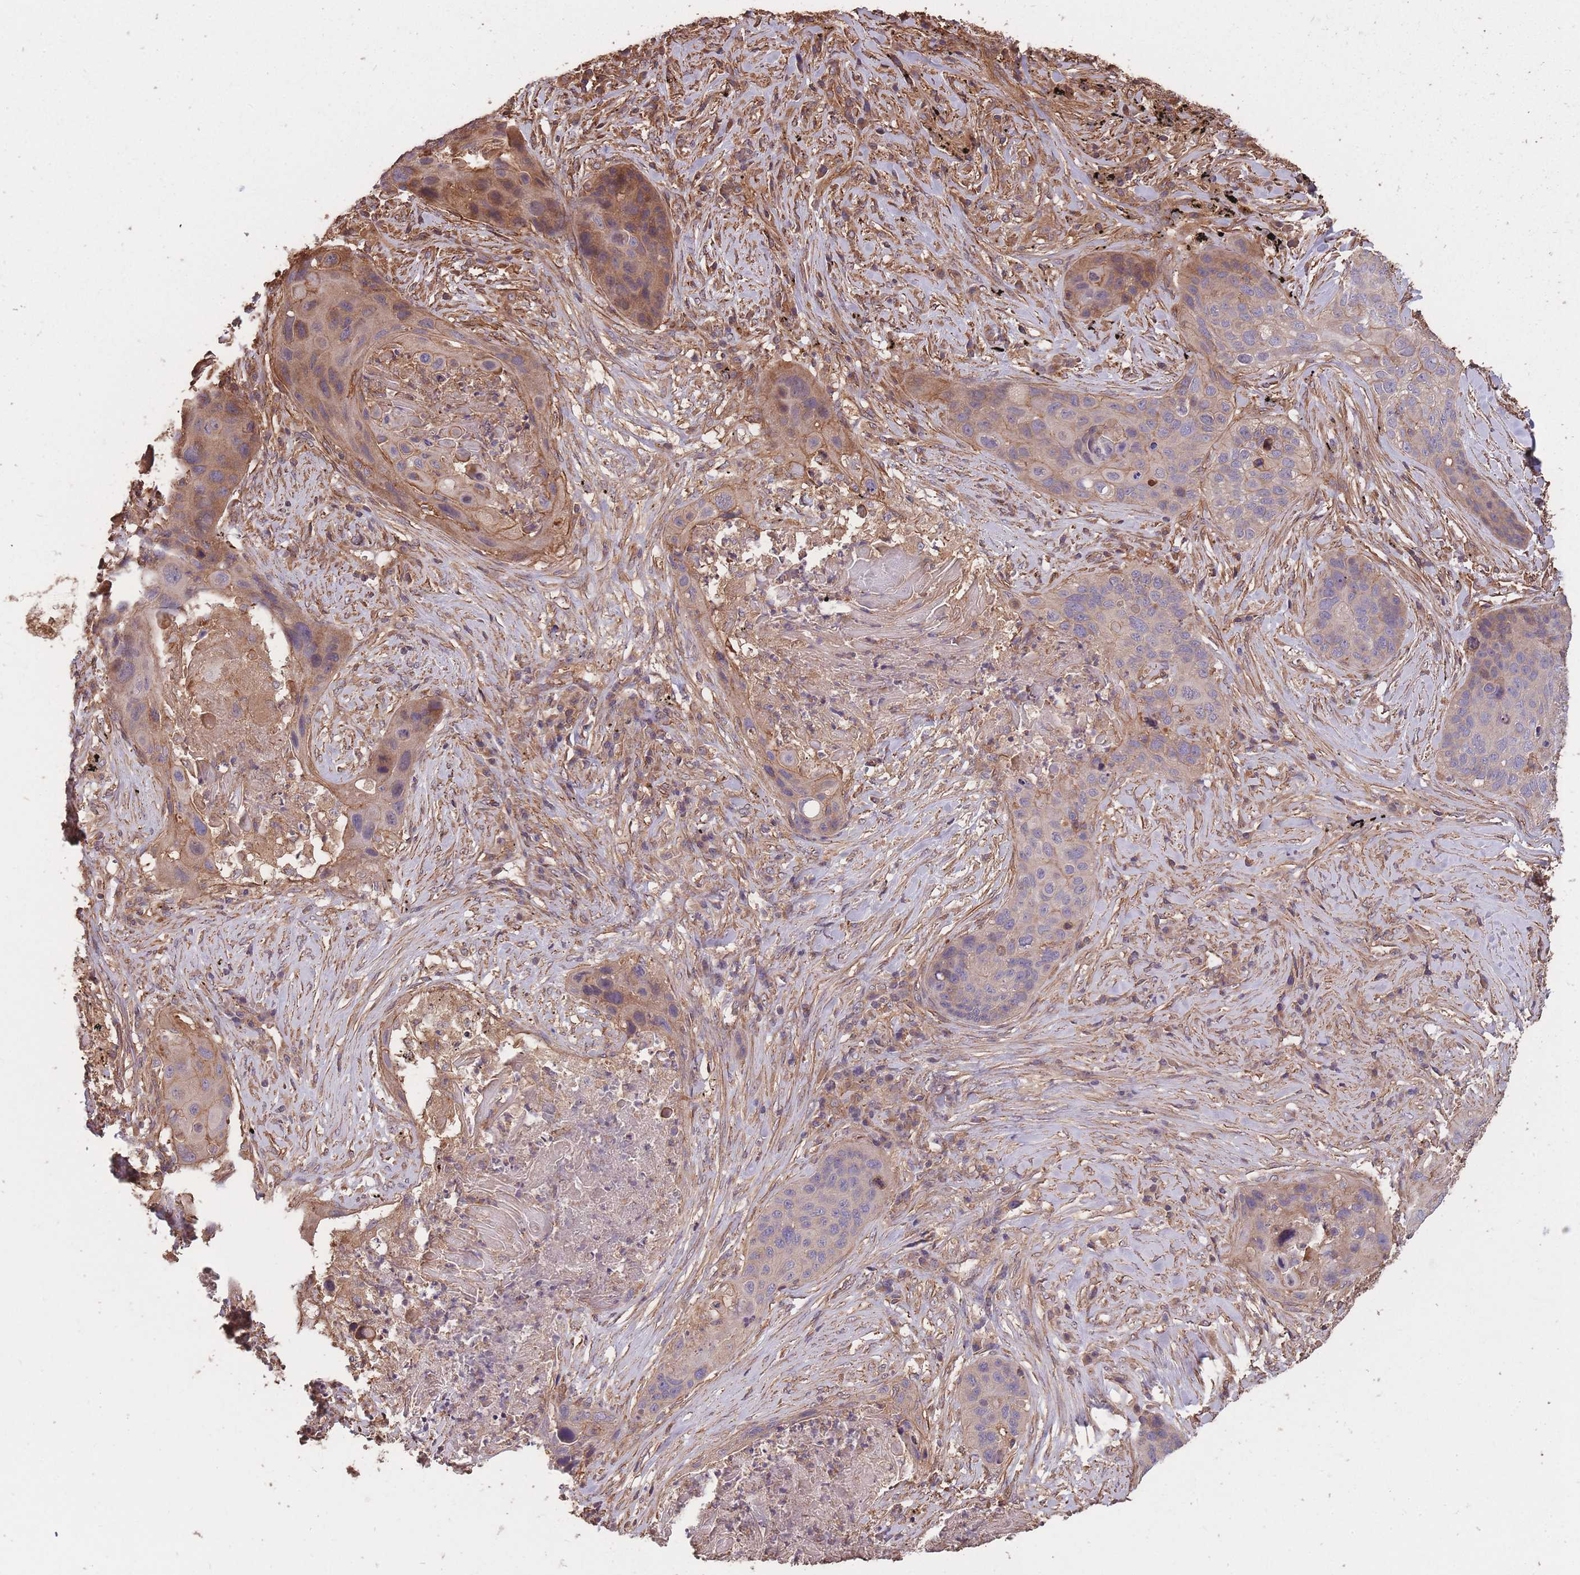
{"staining": {"intensity": "moderate", "quantity": "<25%", "location": "cytoplasmic/membranous"}, "tissue": "lung cancer", "cell_type": "Tumor cells", "image_type": "cancer", "snomed": [{"axis": "morphology", "description": "Squamous cell carcinoma, NOS"}, {"axis": "topography", "description": "Lung"}], "caption": "Squamous cell carcinoma (lung) was stained to show a protein in brown. There is low levels of moderate cytoplasmic/membranous staining in approximately <25% of tumor cells.", "gene": "ARMH3", "patient": {"sex": "female", "age": 63}}